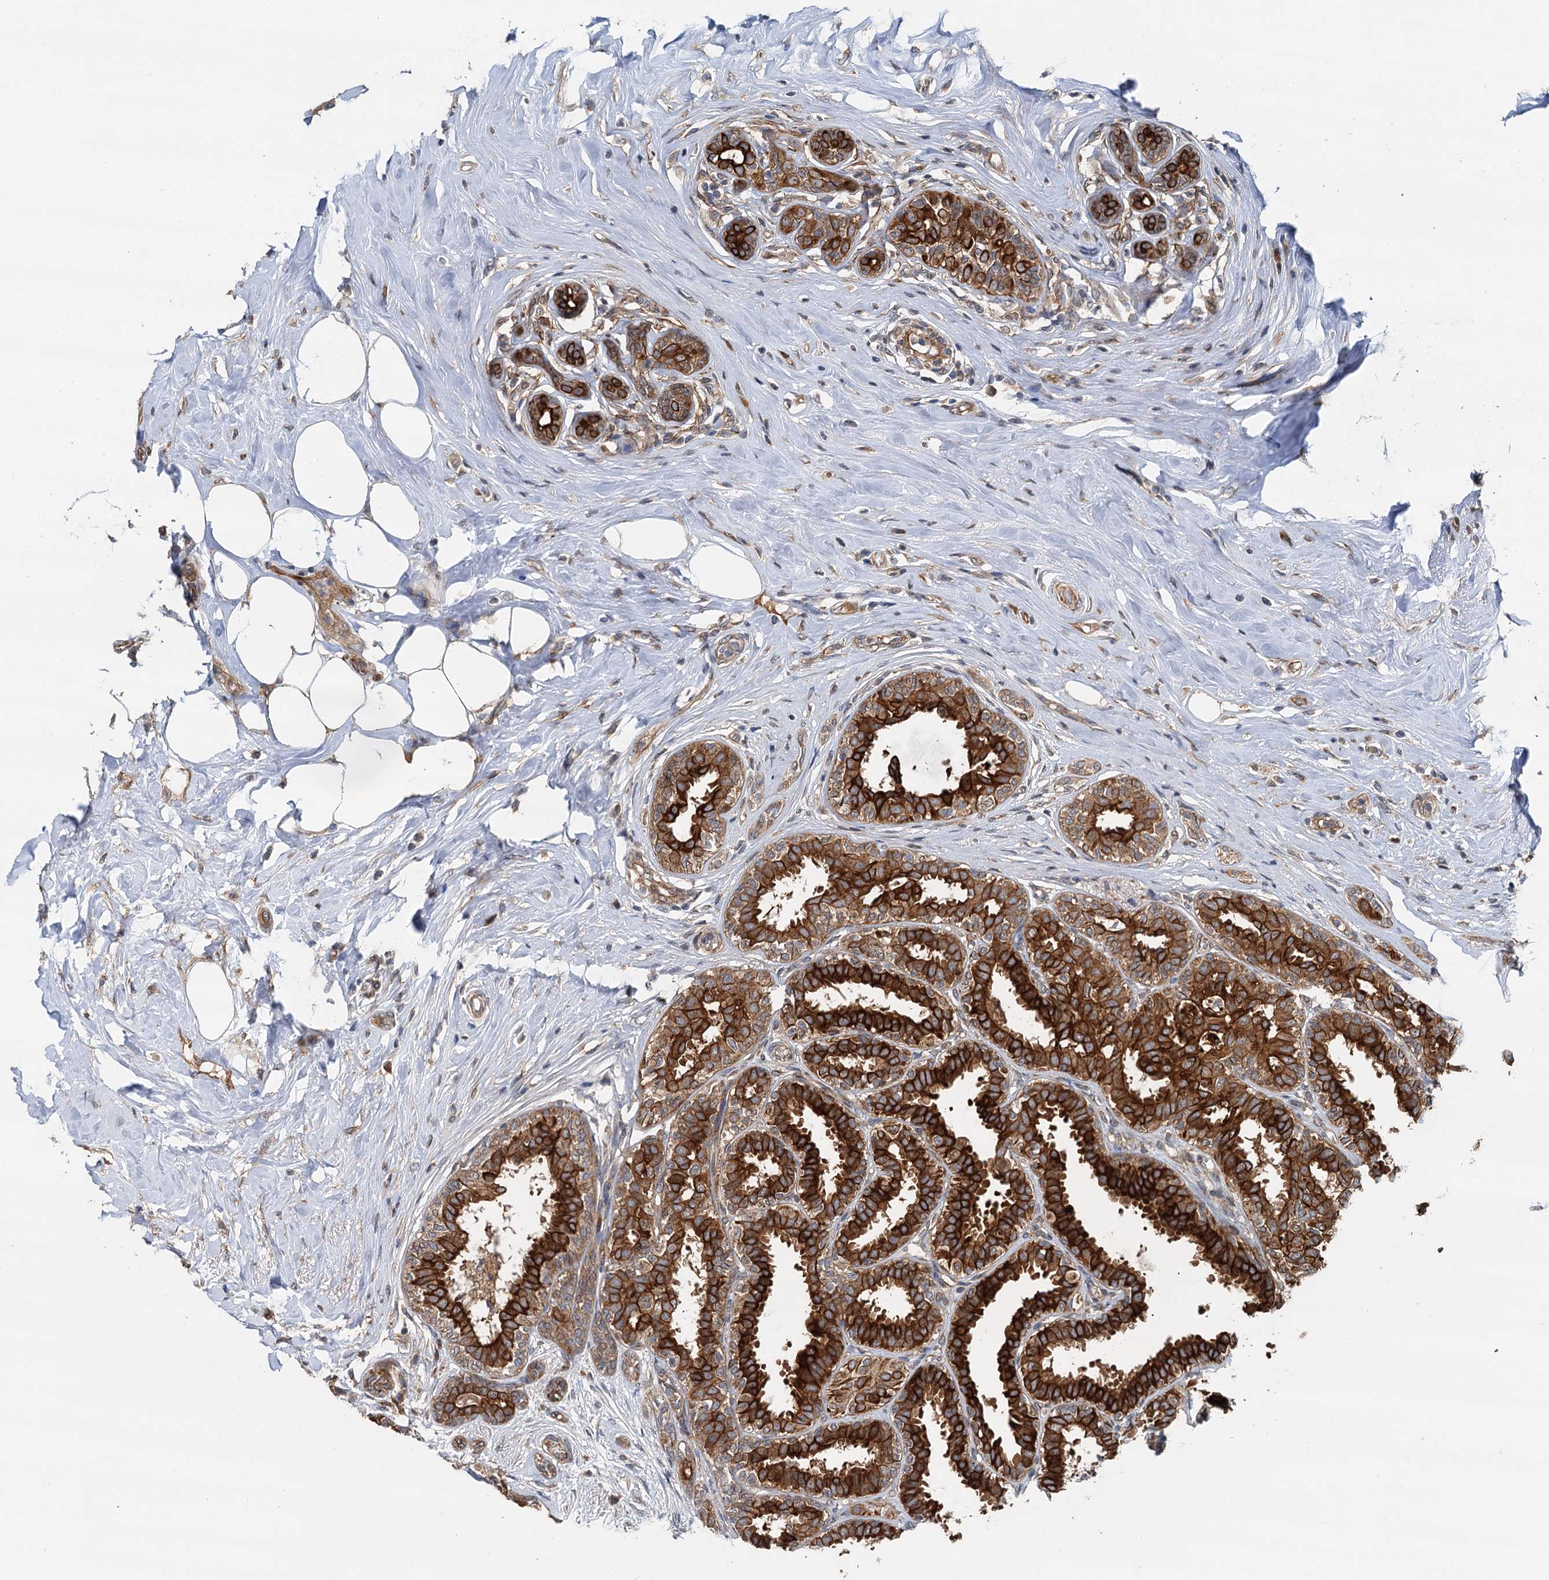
{"staining": {"intensity": "strong", "quantity": ">75%", "location": "cytoplasmic/membranous"}, "tissue": "breast cancer", "cell_type": "Tumor cells", "image_type": "cancer", "snomed": [{"axis": "morphology", "description": "Lobular carcinoma"}, {"axis": "topography", "description": "Breast"}], "caption": "An immunohistochemistry (IHC) image of tumor tissue is shown. Protein staining in brown labels strong cytoplasmic/membranous positivity in breast cancer (lobular carcinoma) within tumor cells. The staining is performed using DAB brown chromogen to label protein expression. The nuclei are counter-stained blue using hematoxylin.", "gene": "LRRK2", "patient": {"sex": "female", "age": 51}}